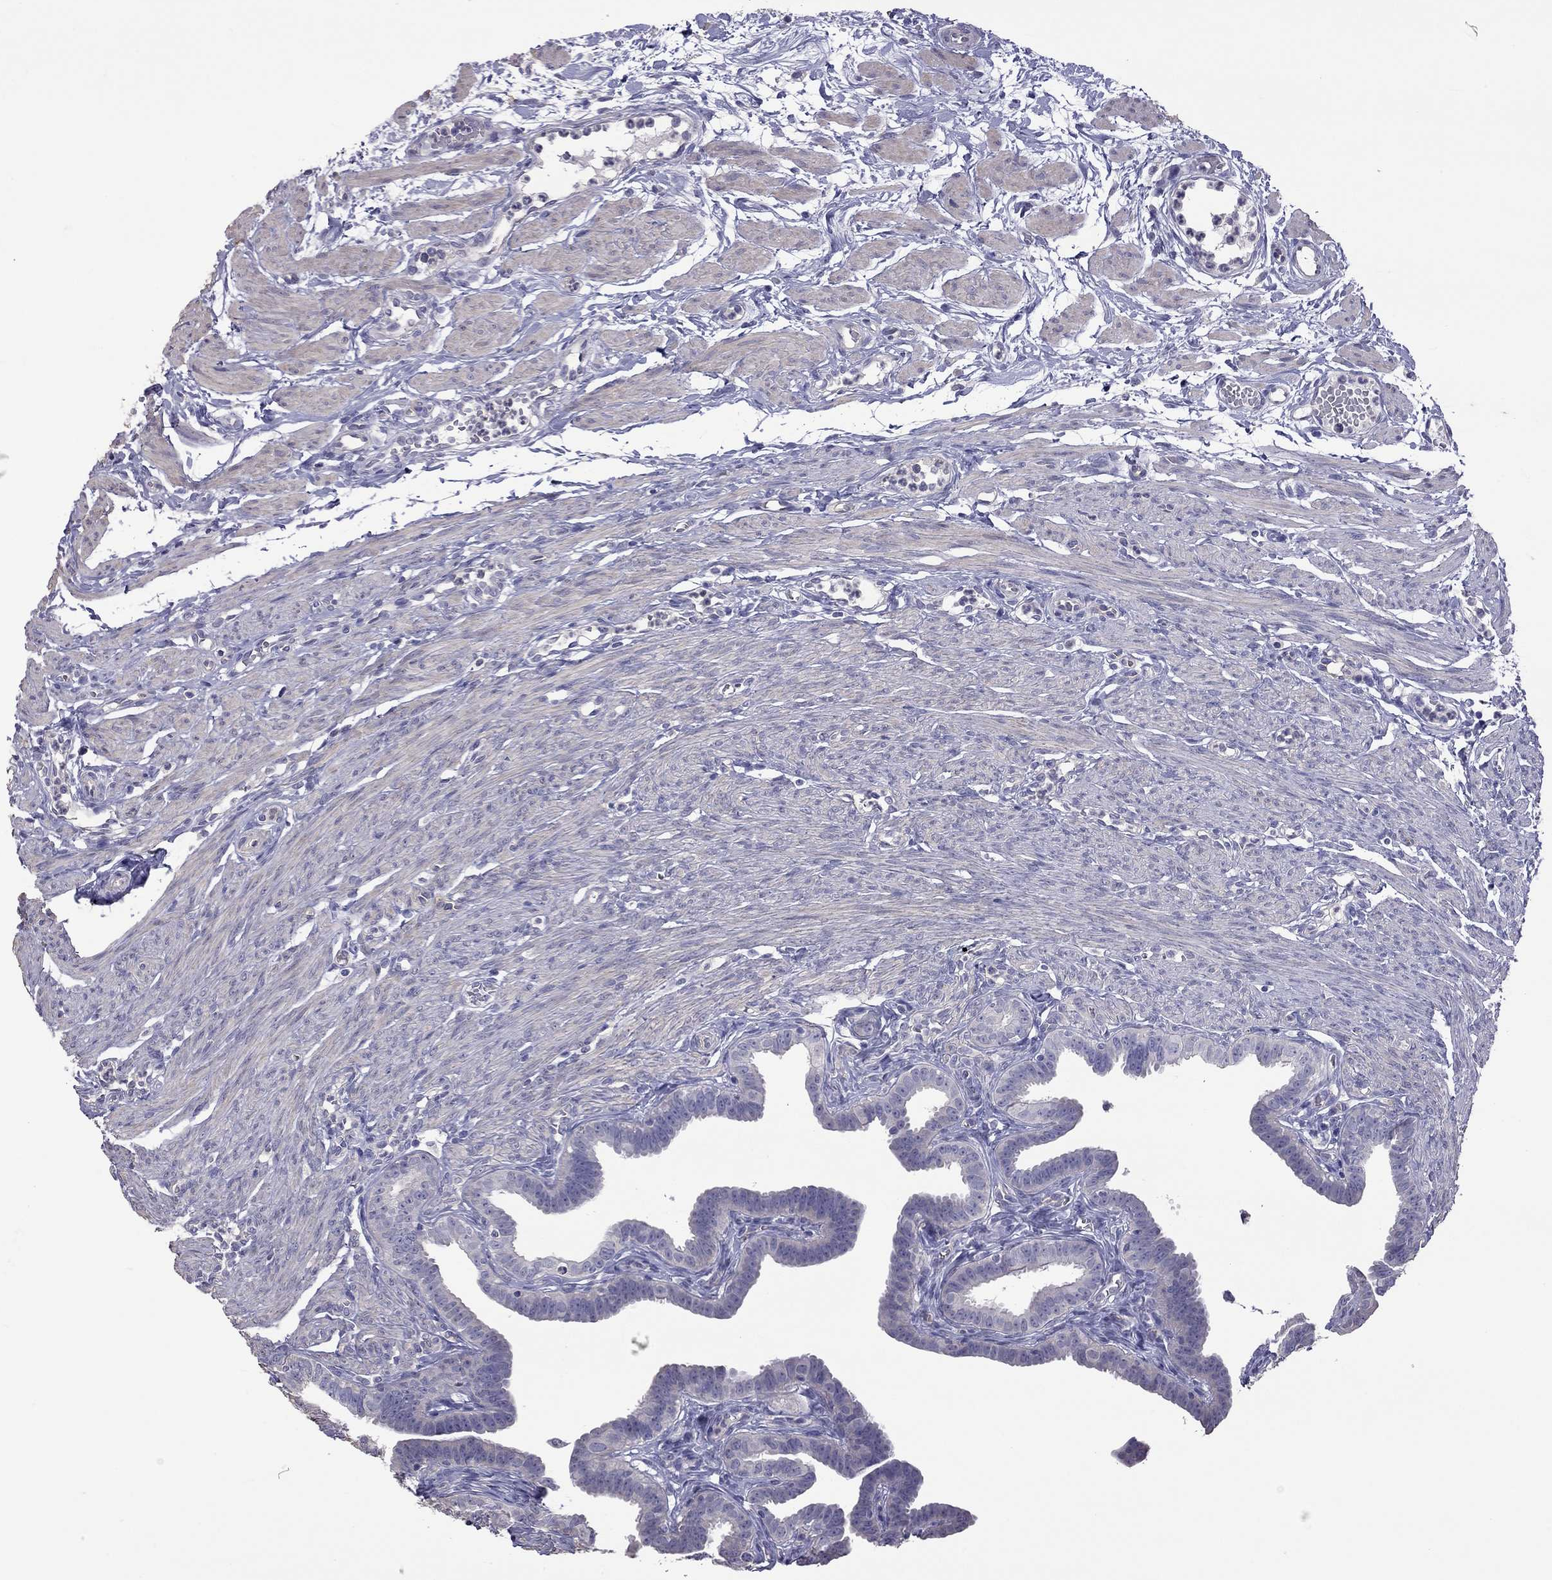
{"staining": {"intensity": "negative", "quantity": "none", "location": "none"}, "tissue": "fallopian tube", "cell_type": "Glandular cells", "image_type": "normal", "snomed": [{"axis": "morphology", "description": "Normal tissue, NOS"}, {"axis": "topography", "description": "Fallopian tube"}, {"axis": "topography", "description": "Ovary"}], "caption": "An immunohistochemistry (IHC) histopathology image of normal fallopian tube is shown. There is no staining in glandular cells of fallopian tube. Brightfield microscopy of immunohistochemistry stained with DAB (3,3'-diaminobenzidine) (brown) and hematoxylin (blue), captured at high magnification.", "gene": "FEZ1", "patient": {"sex": "female", "age": 33}}